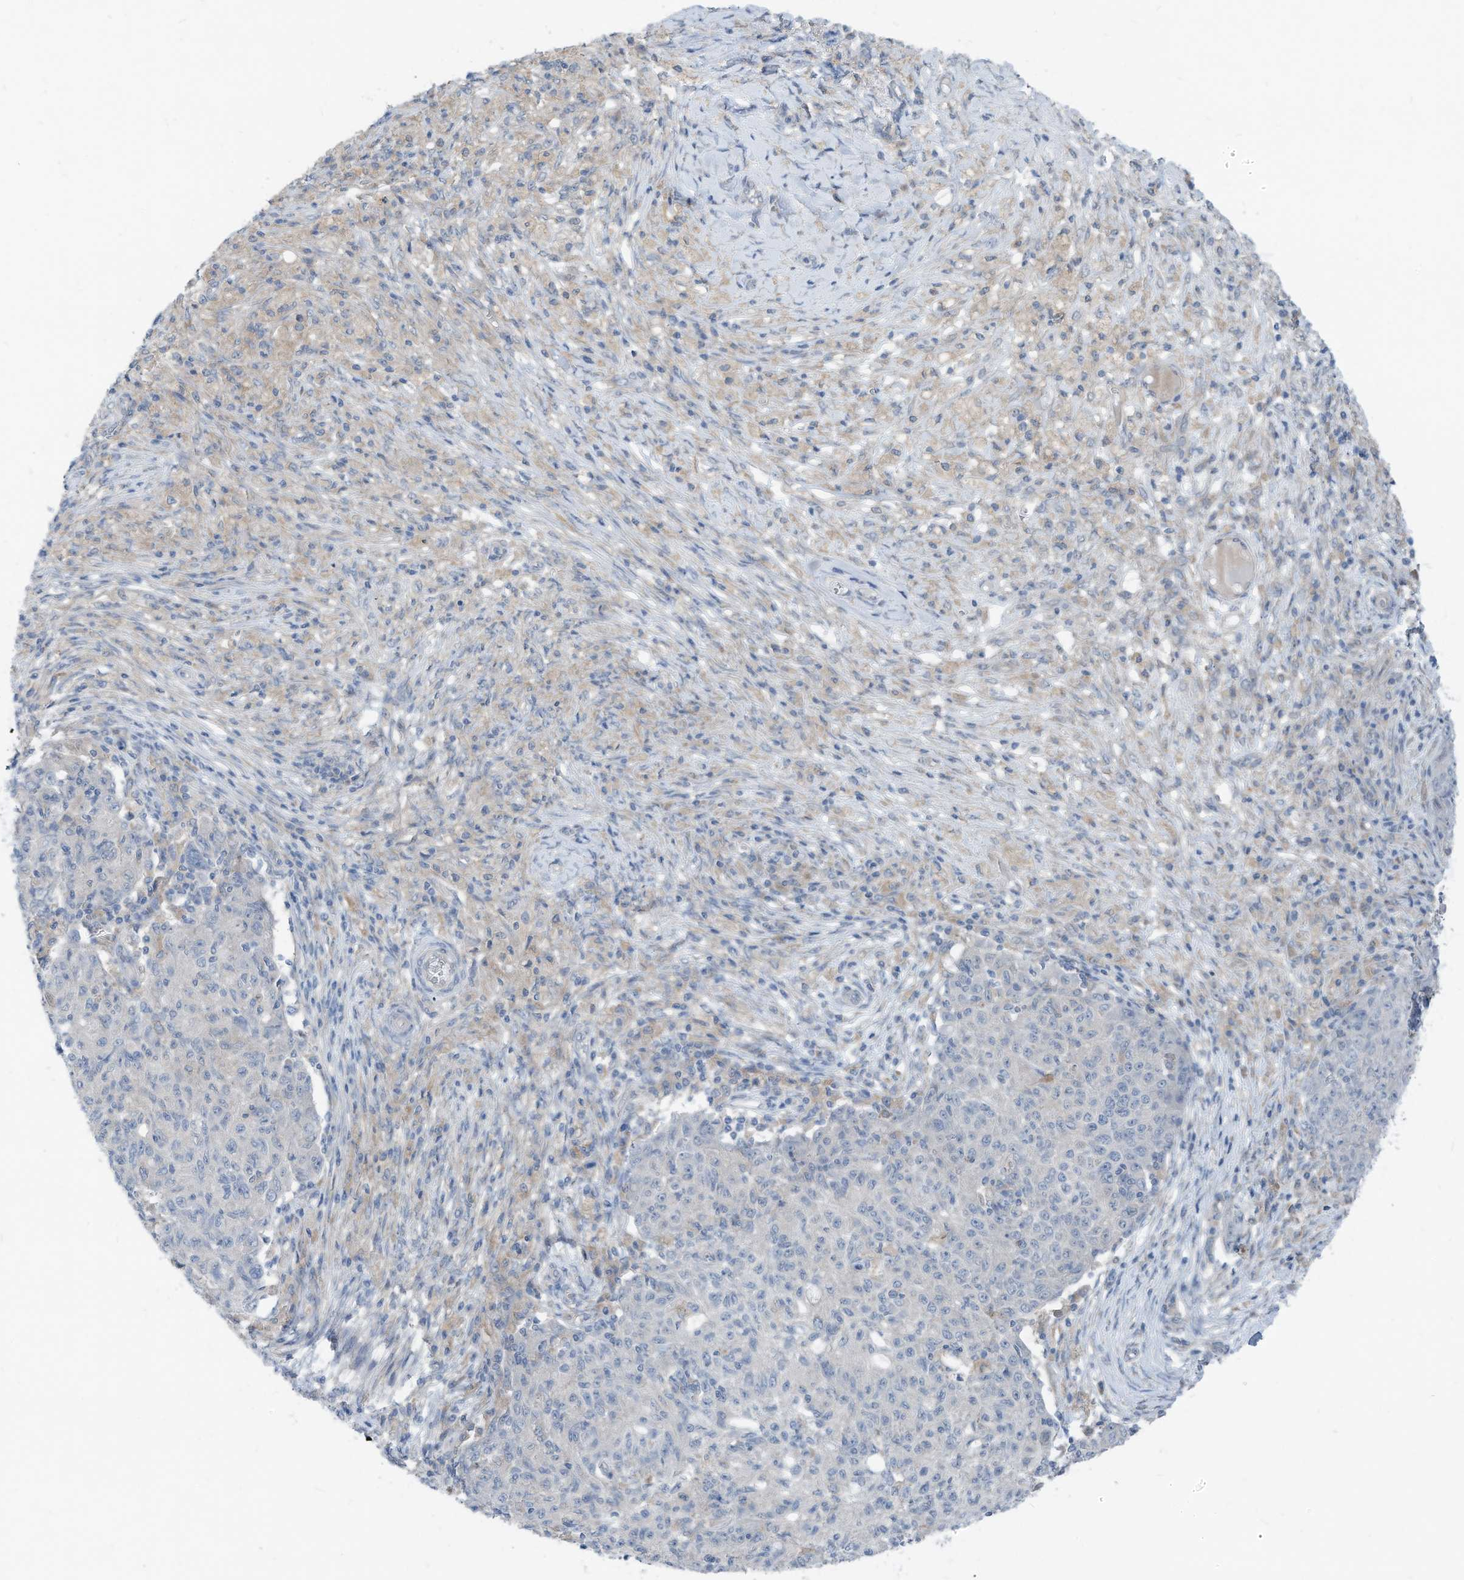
{"staining": {"intensity": "negative", "quantity": "none", "location": "none"}, "tissue": "ovarian cancer", "cell_type": "Tumor cells", "image_type": "cancer", "snomed": [{"axis": "morphology", "description": "Carcinoma, endometroid"}, {"axis": "topography", "description": "Ovary"}], "caption": "The image displays no significant positivity in tumor cells of ovarian cancer (endometroid carcinoma).", "gene": "LDAH", "patient": {"sex": "female", "age": 42}}